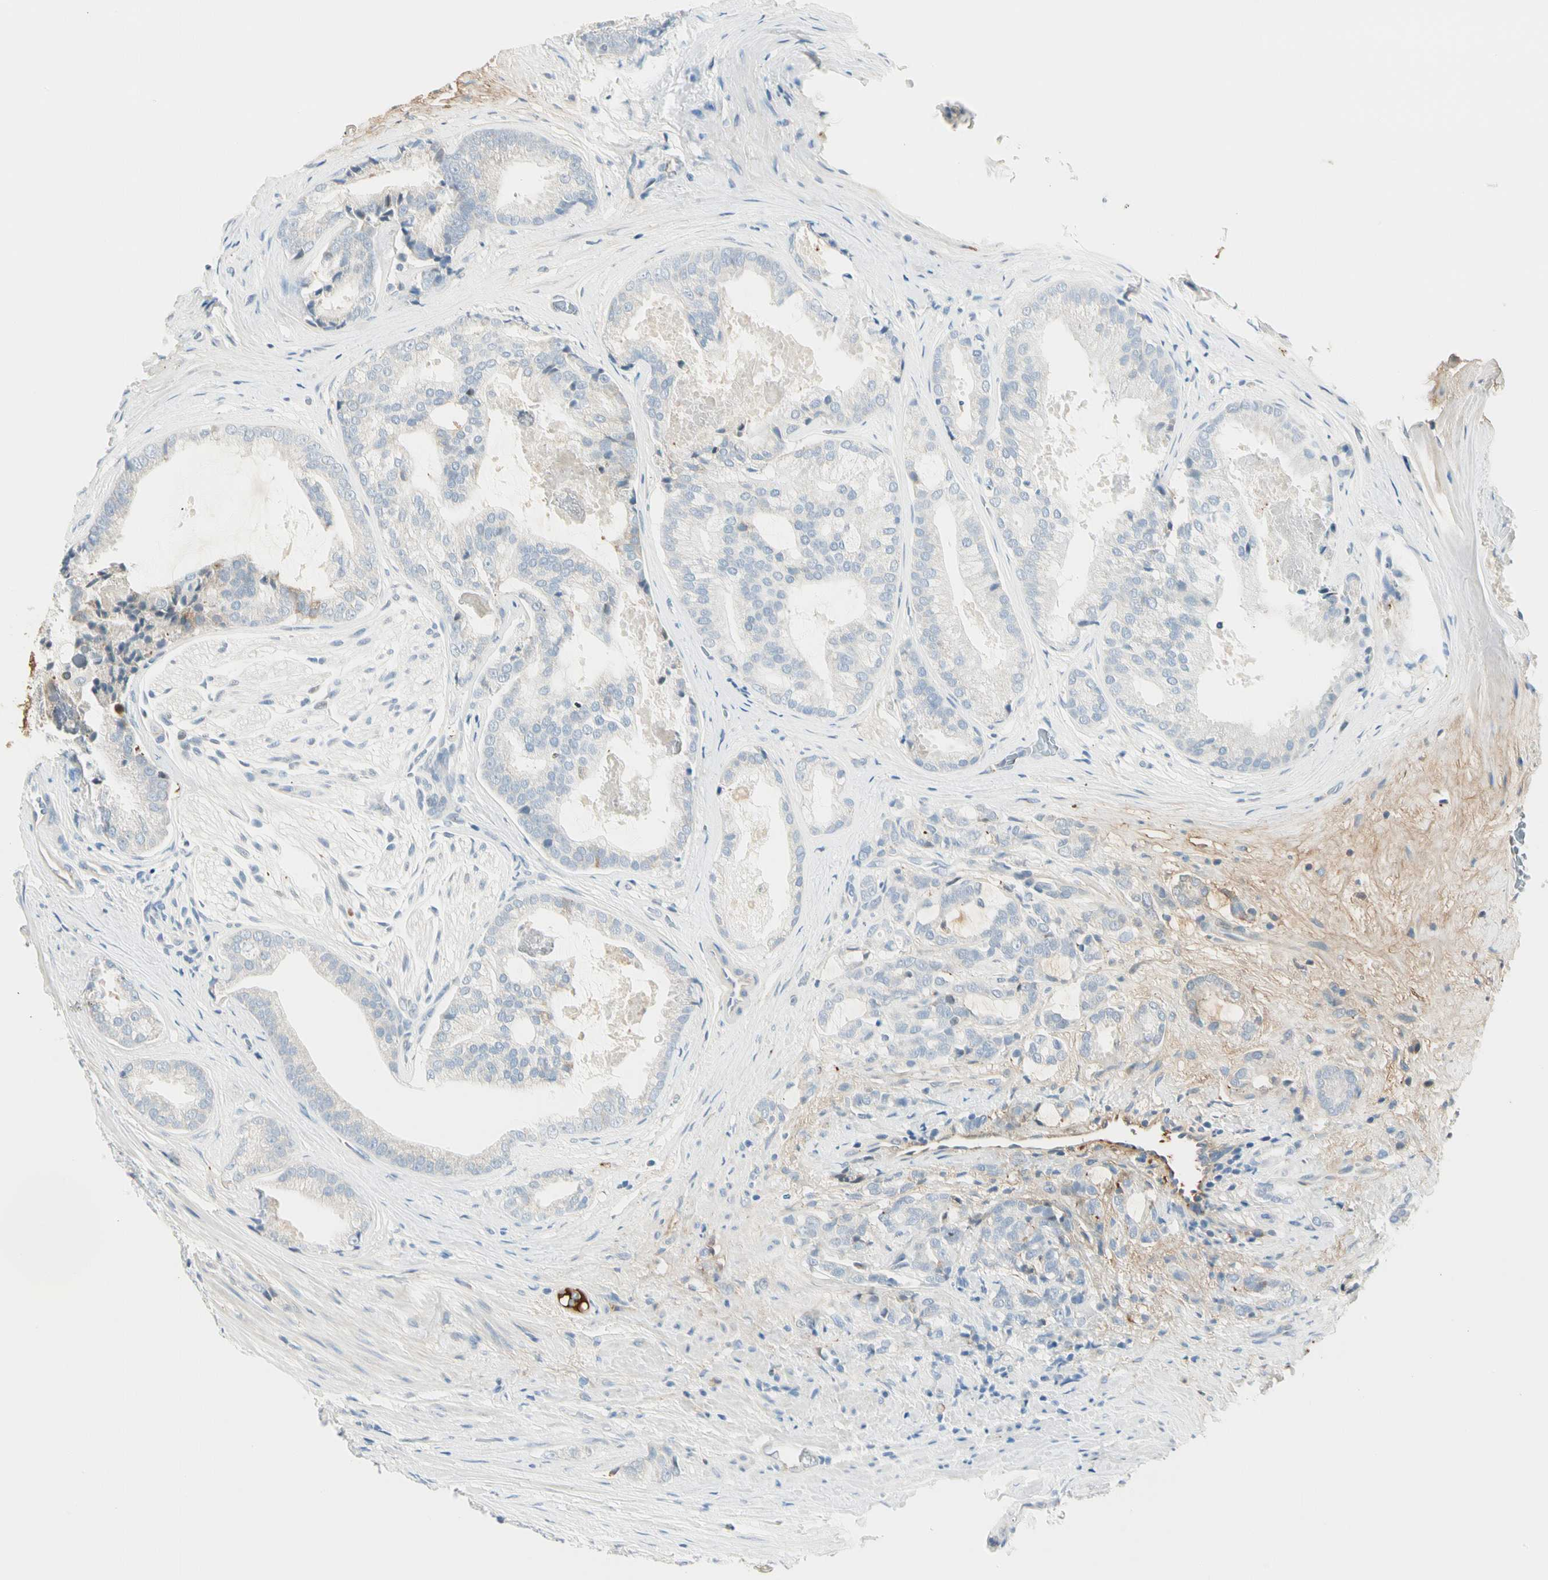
{"staining": {"intensity": "moderate", "quantity": "<25%", "location": "cytoplasmic/membranous"}, "tissue": "prostate cancer", "cell_type": "Tumor cells", "image_type": "cancer", "snomed": [{"axis": "morphology", "description": "Adenocarcinoma, Low grade"}, {"axis": "topography", "description": "Prostate"}], "caption": "Immunohistochemical staining of prostate cancer demonstrates moderate cytoplasmic/membranous protein expression in about <25% of tumor cells. Using DAB (3,3'-diaminobenzidine) (brown) and hematoxylin (blue) stains, captured at high magnification using brightfield microscopy.", "gene": "LAMB3", "patient": {"sex": "male", "age": 58}}